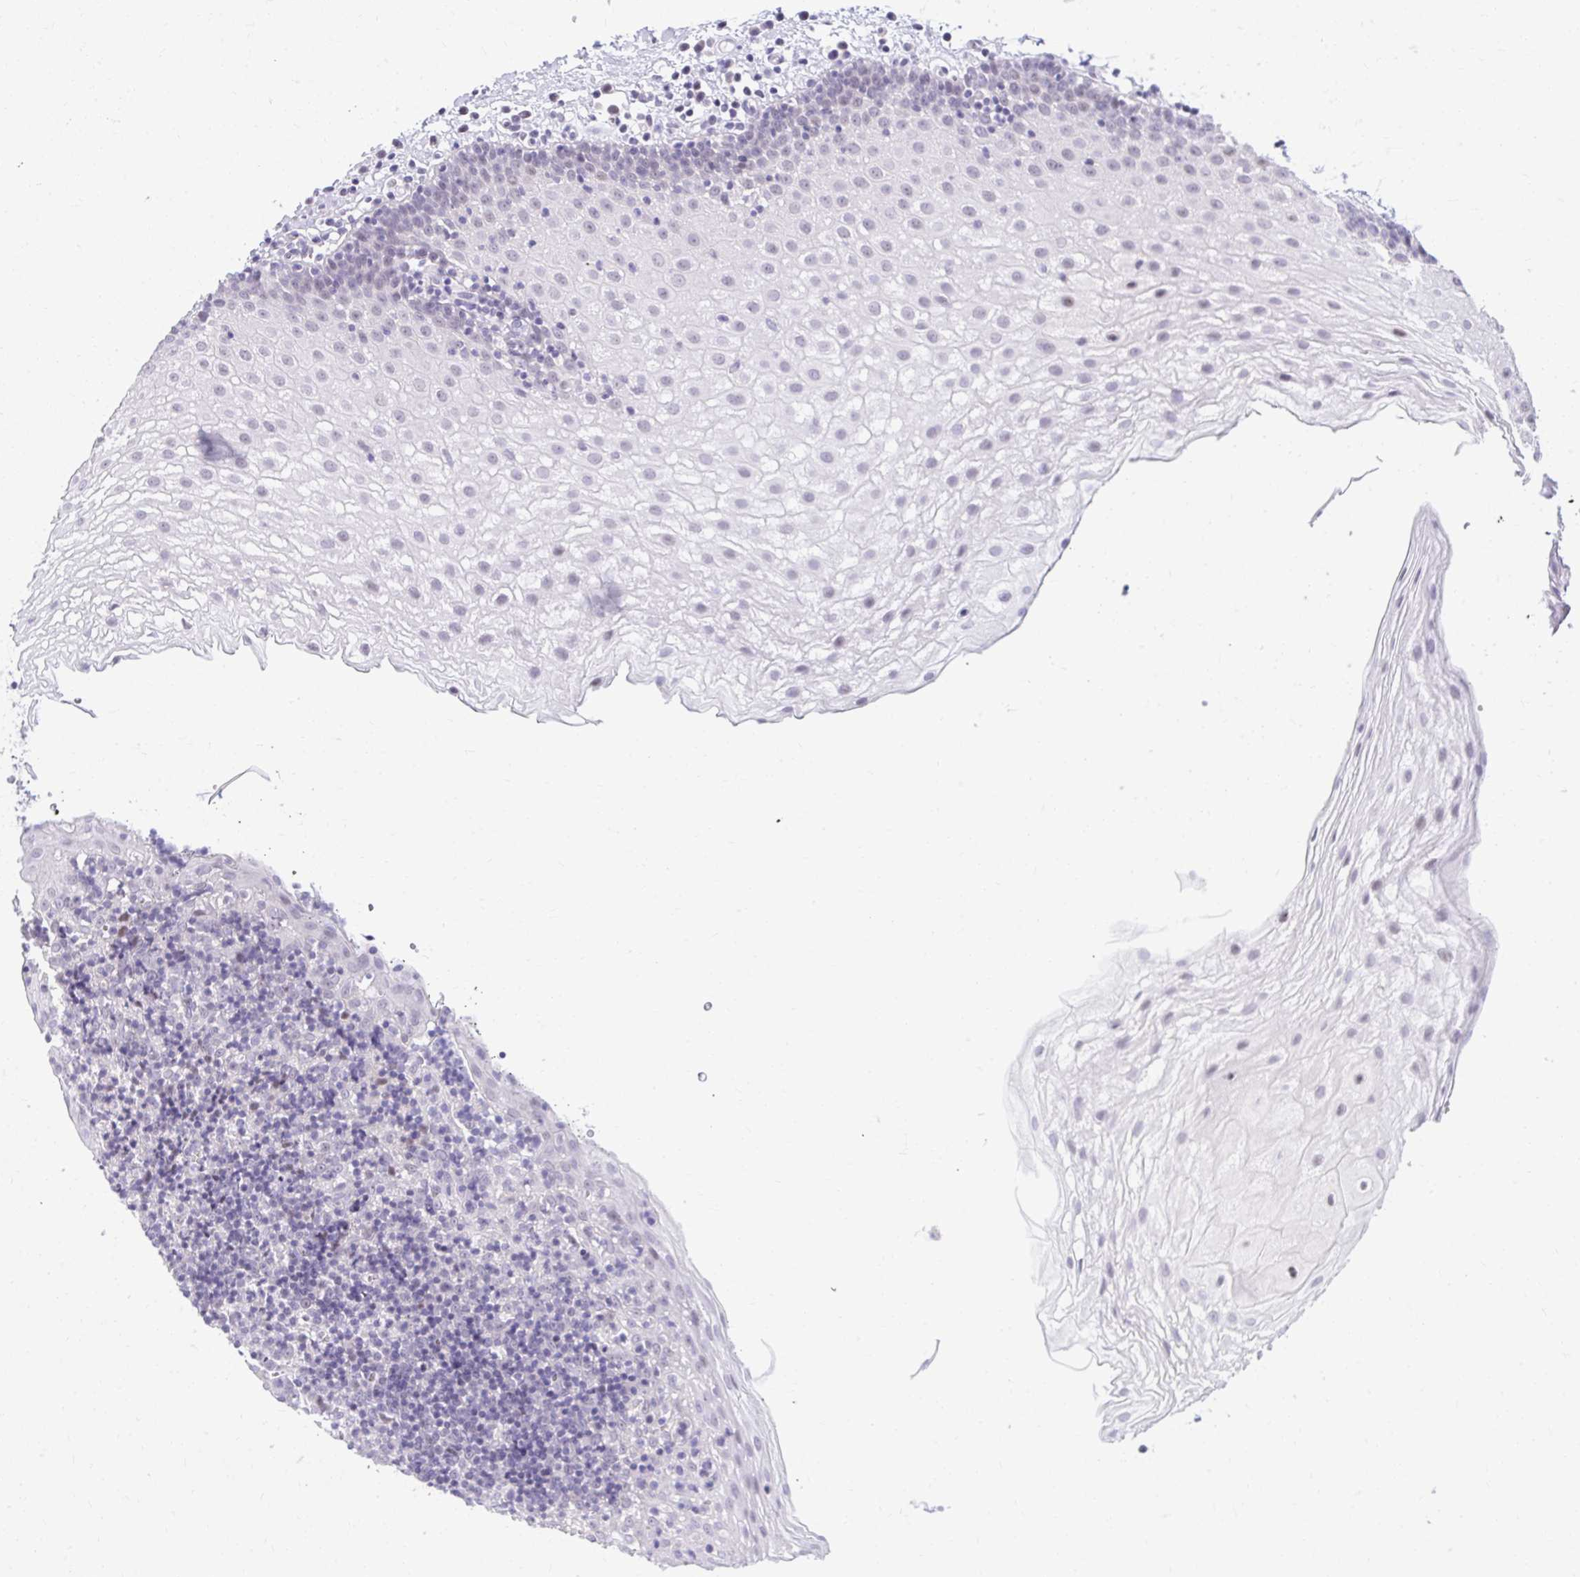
{"staining": {"intensity": "weak", "quantity": "<25%", "location": "nuclear"}, "tissue": "oral mucosa", "cell_type": "Squamous epithelial cells", "image_type": "normal", "snomed": [{"axis": "morphology", "description": "Normal tissue, NOS"}, {"axis": "morphology", "description": "Squamous cell carcinoma, NOS"}, {"axis": "topography", "description": "Oral tissue"}, {"axis": "topography", "description": "Head-Neck"}], "caption": "A histopathology image of oral mucosa stained for a protein shows no brown staining in squamous epithelial cells. (Brightfield microscopy of DAB IHC at high magnification).", "gene": "EID3", "patient": {"sex": "male", "age": 58}}